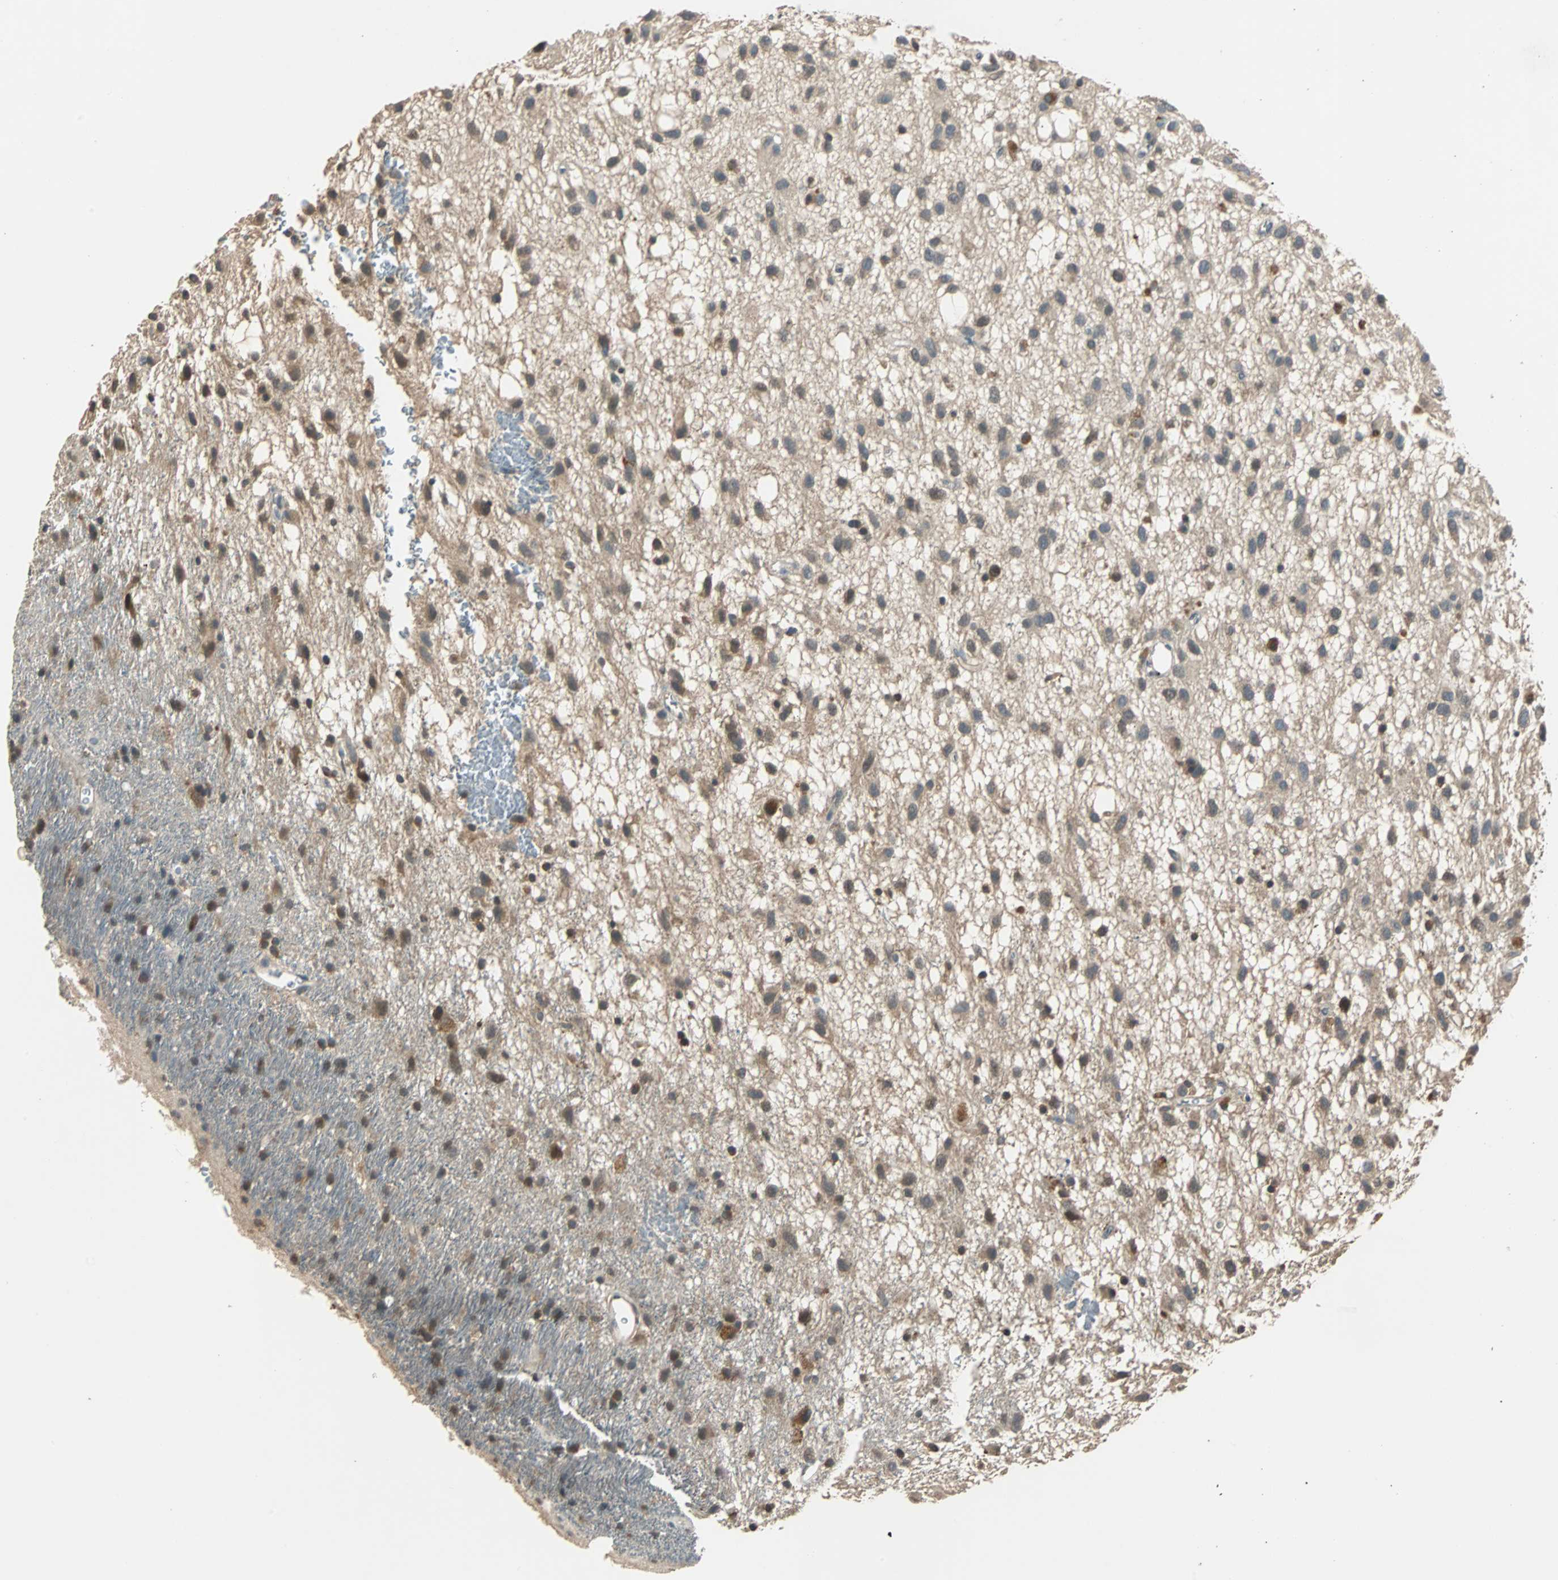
{"staining": {"intensity": "moderate", "quantity": ">75%", "location": "cytoplasmic/membranous,nuclear"}, "tissue": "glioma", "cell_type": "Tumor cells", "image_type": "cancer", "snomed": [{"axis": "morphology", "description": "Glioma, malignant, Low grade"}, {"axis": "topography", "description": "Brain"}], "caption": "A high-resolution photomicrograph shows immunohistochemistry (IHC) staining of malignant low-grade glioma, which exhibits moderate cytoplasmic/membranous and nuclear staining in about >75% of tumor cells.", "gene": "ABHD2", "patient": {"sex": "male", "age": 77}}